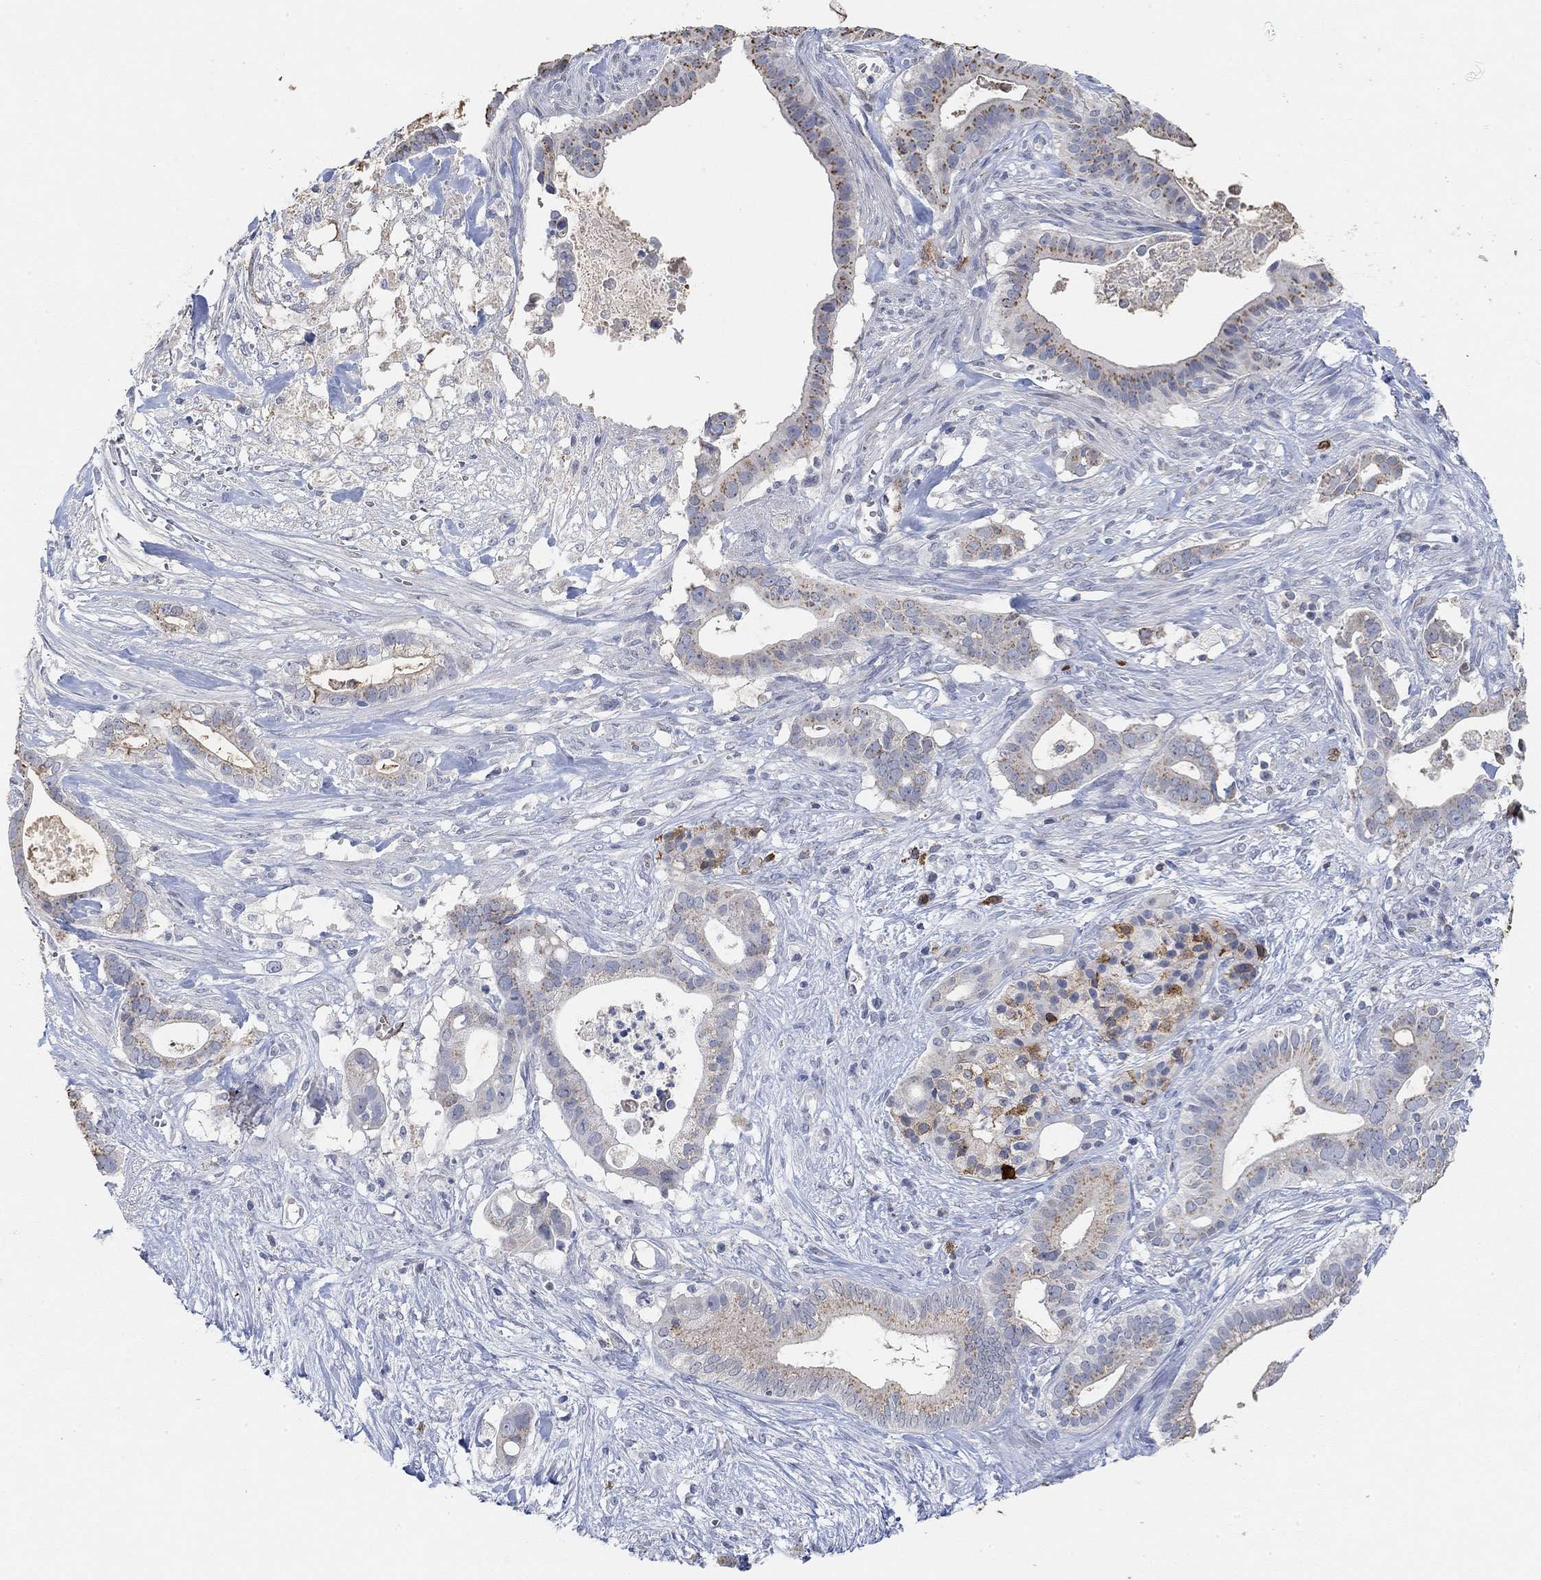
{"staining": {"intensity": "moderate", "quantity": "<25%", "location": "cytoplasmic/membranous"}, "tissue": "pancreatic cancer", "cell_type": "Tumor cells", "image_type": "cancer", "snomed": [{"axis": "morphology", "description": "Adenocarcinoma, NOS"}, {"axis": "topography", "description": "Pancreas"}], "caption": "A brown stain shows moderate cytoplasmic/membranous expression of a protein in human pancreatic adenocarcinoma tumor cells.", "gene": "VAT1L", "patient": {"sex": "male", "age": 61}}